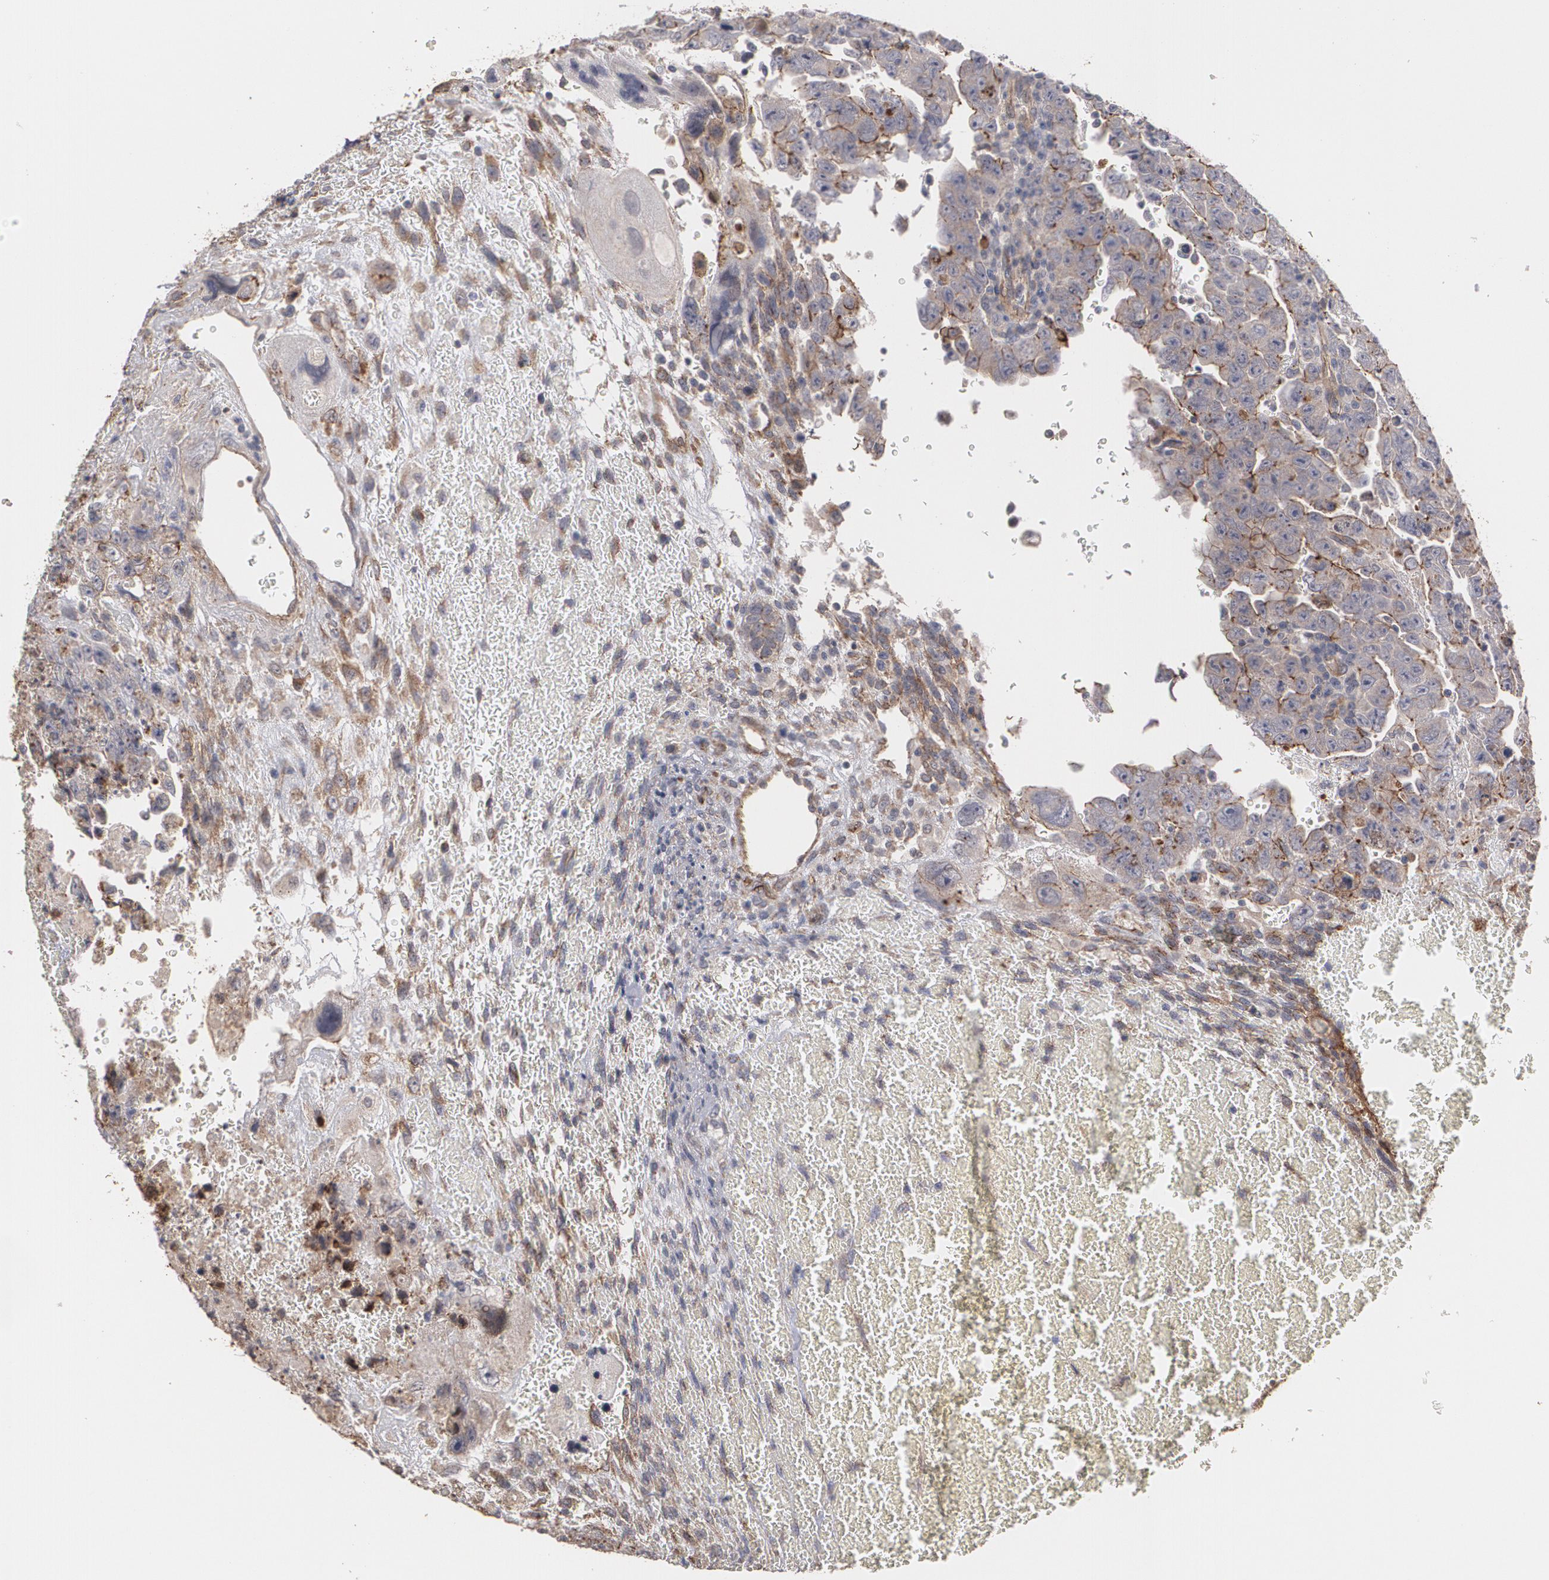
{"staining": {"intensity": "weak", "quantity": "25%-75%", "location": "cytoplasmic/membranous"}, "tissue": "testis cancer", "cell_type": "Tumor cells", "image_type": "cancer", "snomed": [{"axis": "morphology", "description": "Carcinoma, Embryonal, NOS"}, {"axis": "topography", "description": "Testis"}], "caption": "IHC photomicrograph of testis embryonal carcinoma stained for a protein (brown), which exhibits low levels of weak cytoplasmic/membranous positivity in approximately 25%-75% of tumor cells.", "gene": "TJP1", "patient": {"sex": "male", "age": 28}}